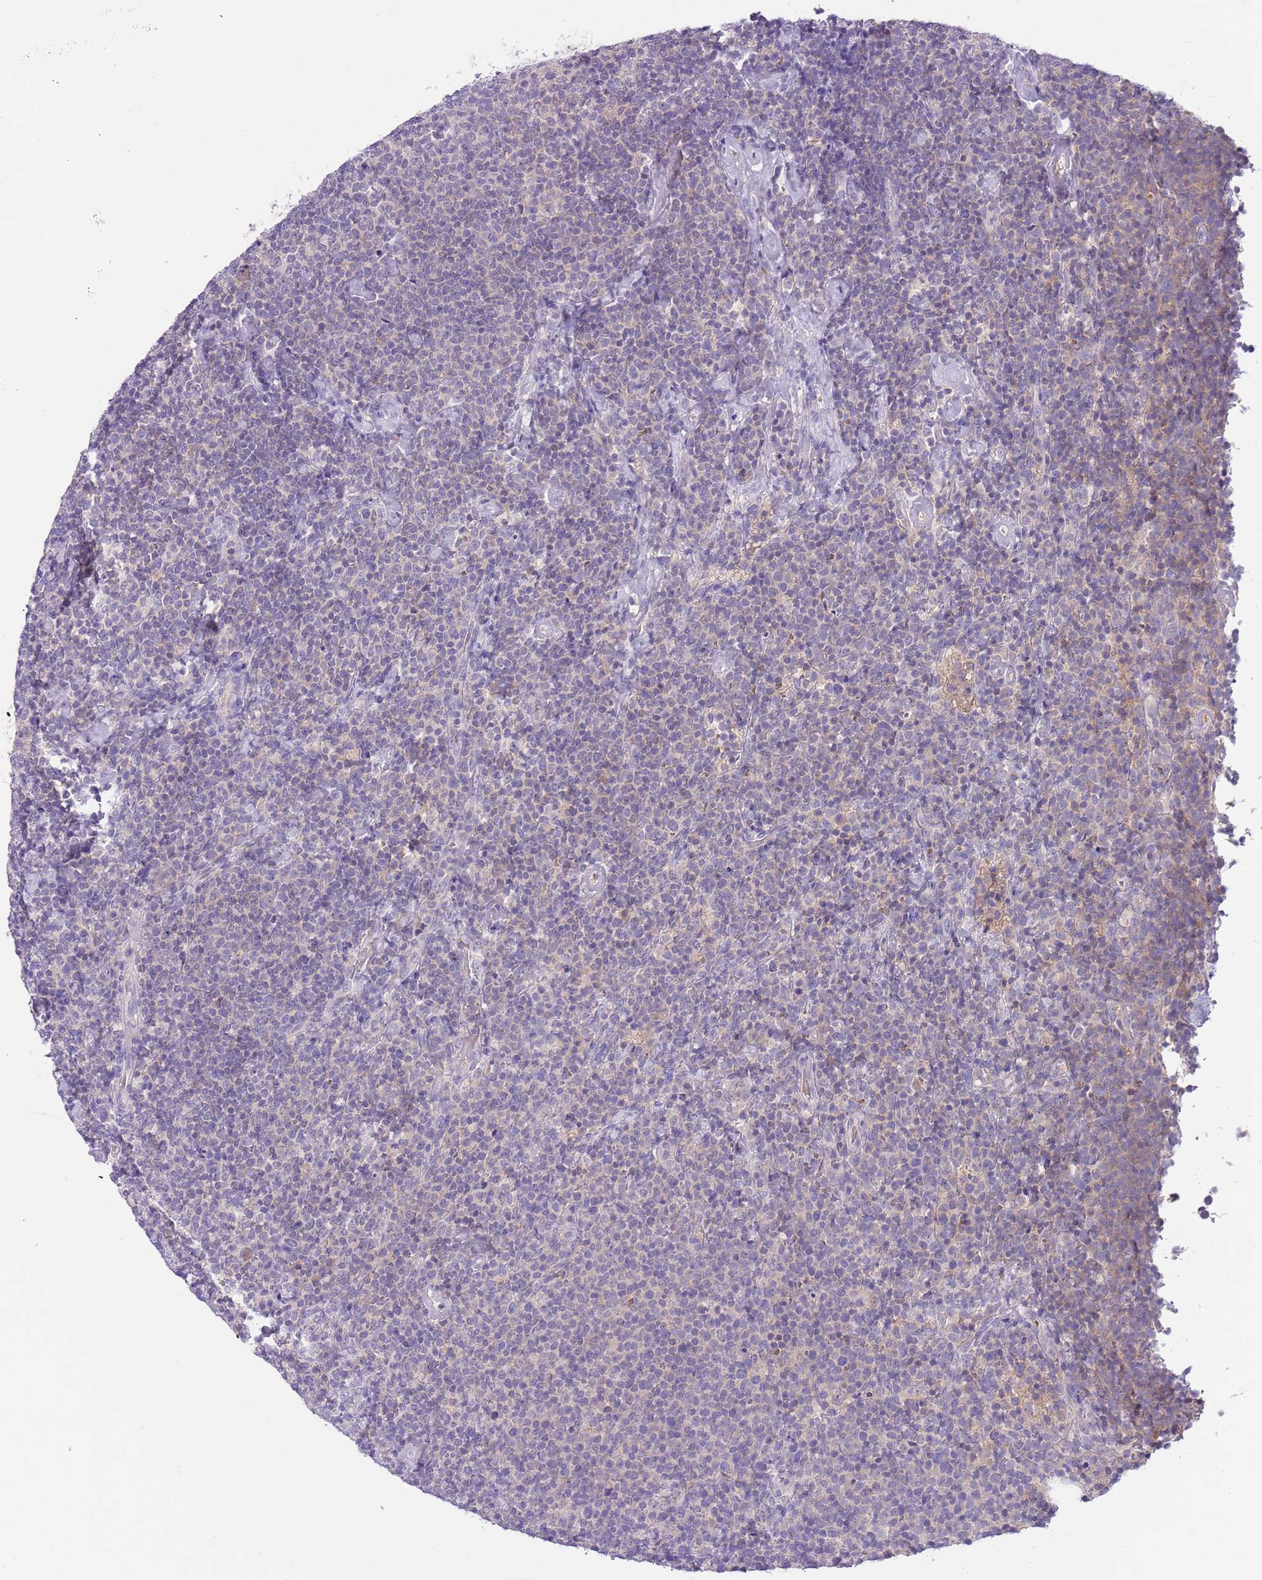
{"staining": {"intensity": "negative", "quantity": "none", "location": "none"}, "tissue": "lymphoma", "cell_type": "Tumor cells", "image_type": "cancer", "snomed": [{"axis": "morphology", "description": "Malignant lymphoma, non-Hodgkin's type, High grade"}, {"axis": "topography", "description": "Lymph node"}], "caption": "IHC micrograph of neoplastic tissue: human high-grade malignant lymphoma, non-Hodgkin's type stained with DAB demonstrates no significant protein expression in tumor cells. (DAB (3,3'-diaminobenzidine) immunohistochemistry visualized using brightfield microscopy, high magnification).", "gene": "CFAP73", "patient": {"sex": "male", "age": 61}}